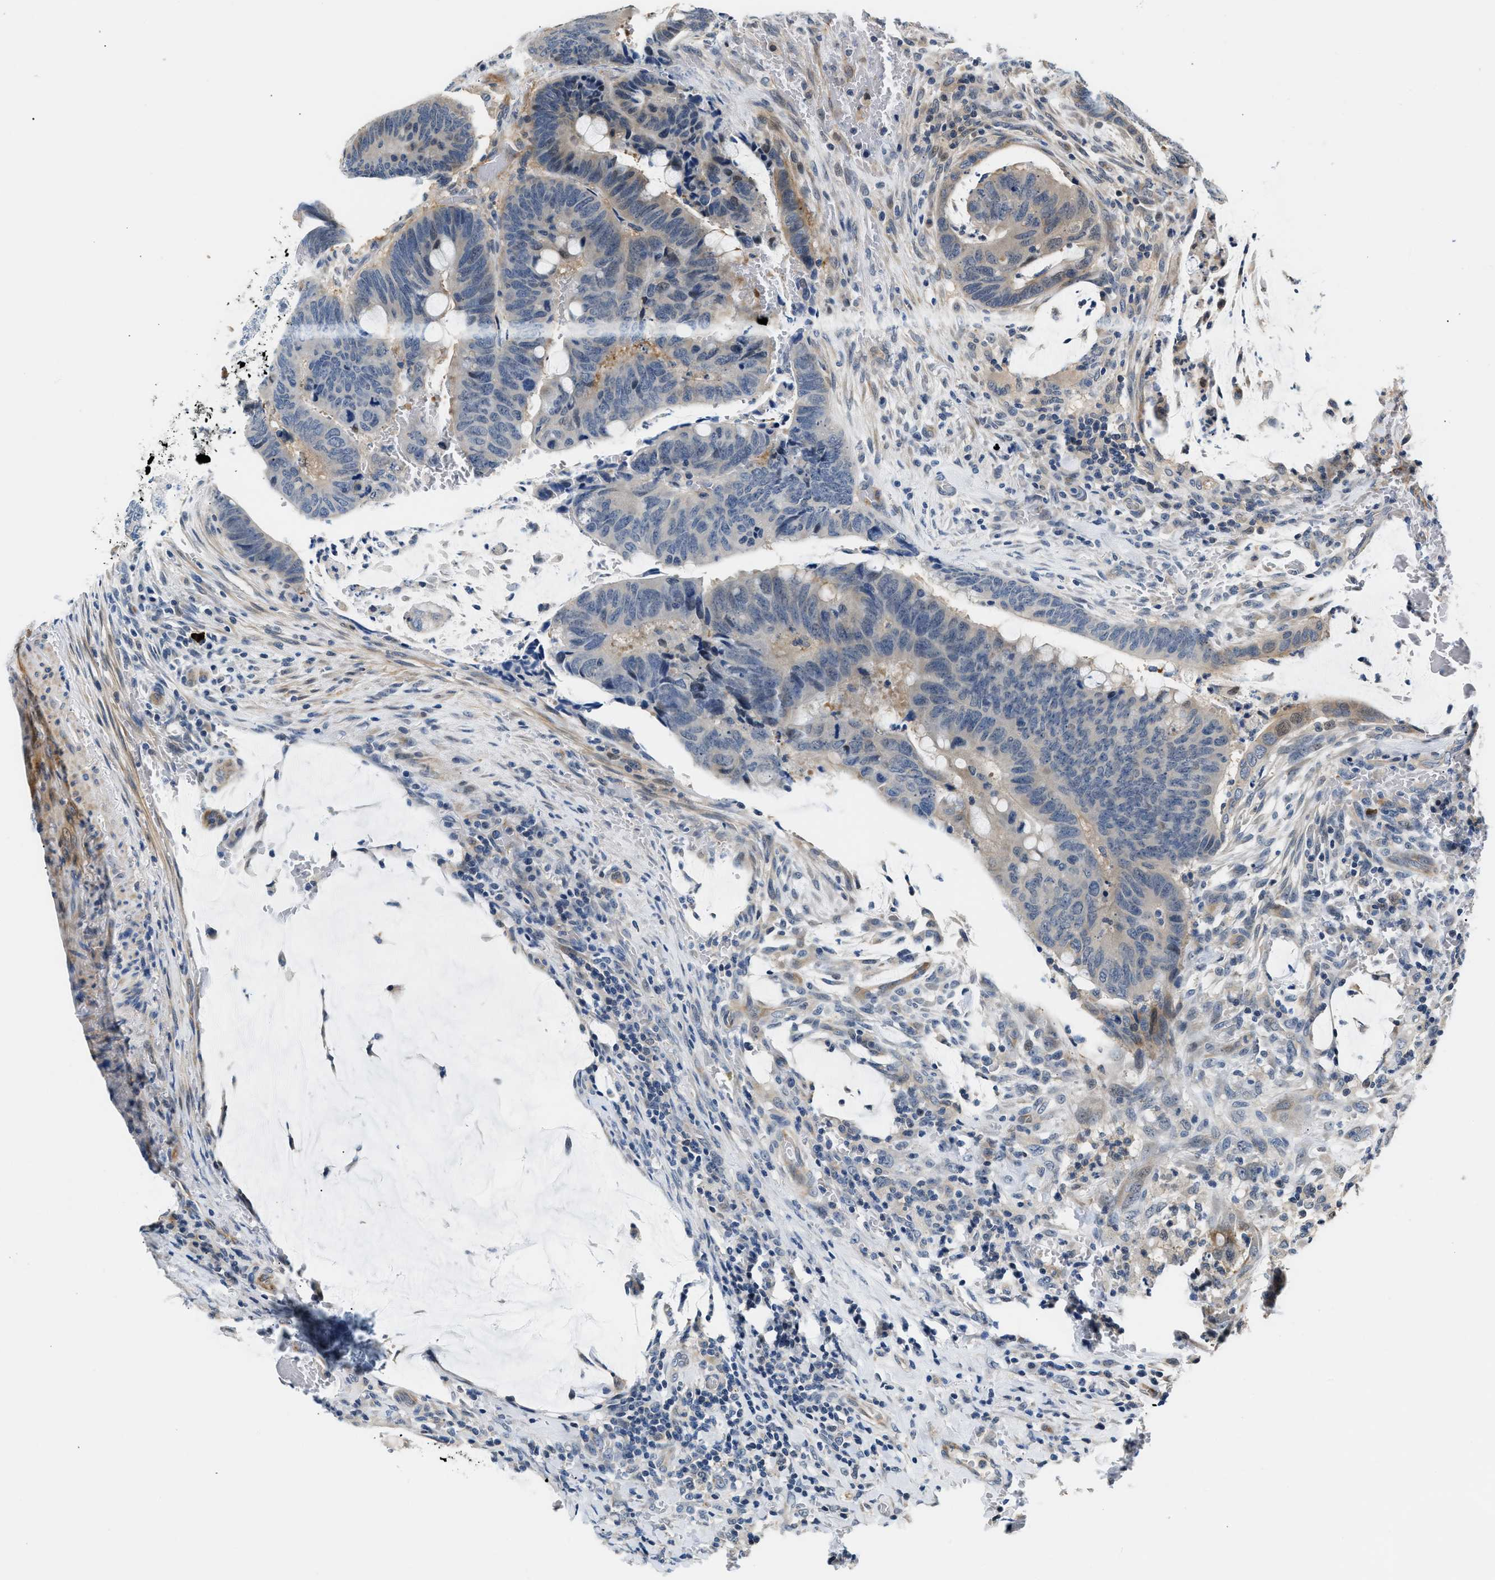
{"staining": {"intensity": "negative", "quantity": "none", "location": "none"}, "tissue": "colorectal cancer", "cell_type": "Tumor cells", "image_type": "cancer", "snomed": [{"axis": "morphology", "description": "Normal tissue, NOS"}, {"axis": "morphology", "description": "Adenocarcinoma, NOS"}, {"axis": "topography", "description": "Rectum"}, {"axis": "topography", "description": "Peripheral nerve tissue"}], "caption": "Adenocarcinoma (colorectal) was stained to show a protein in brown. There is no significant positivity in tumor cells.", "gene": "TUT7", "patient": {"sex": "male", "age": 92}}